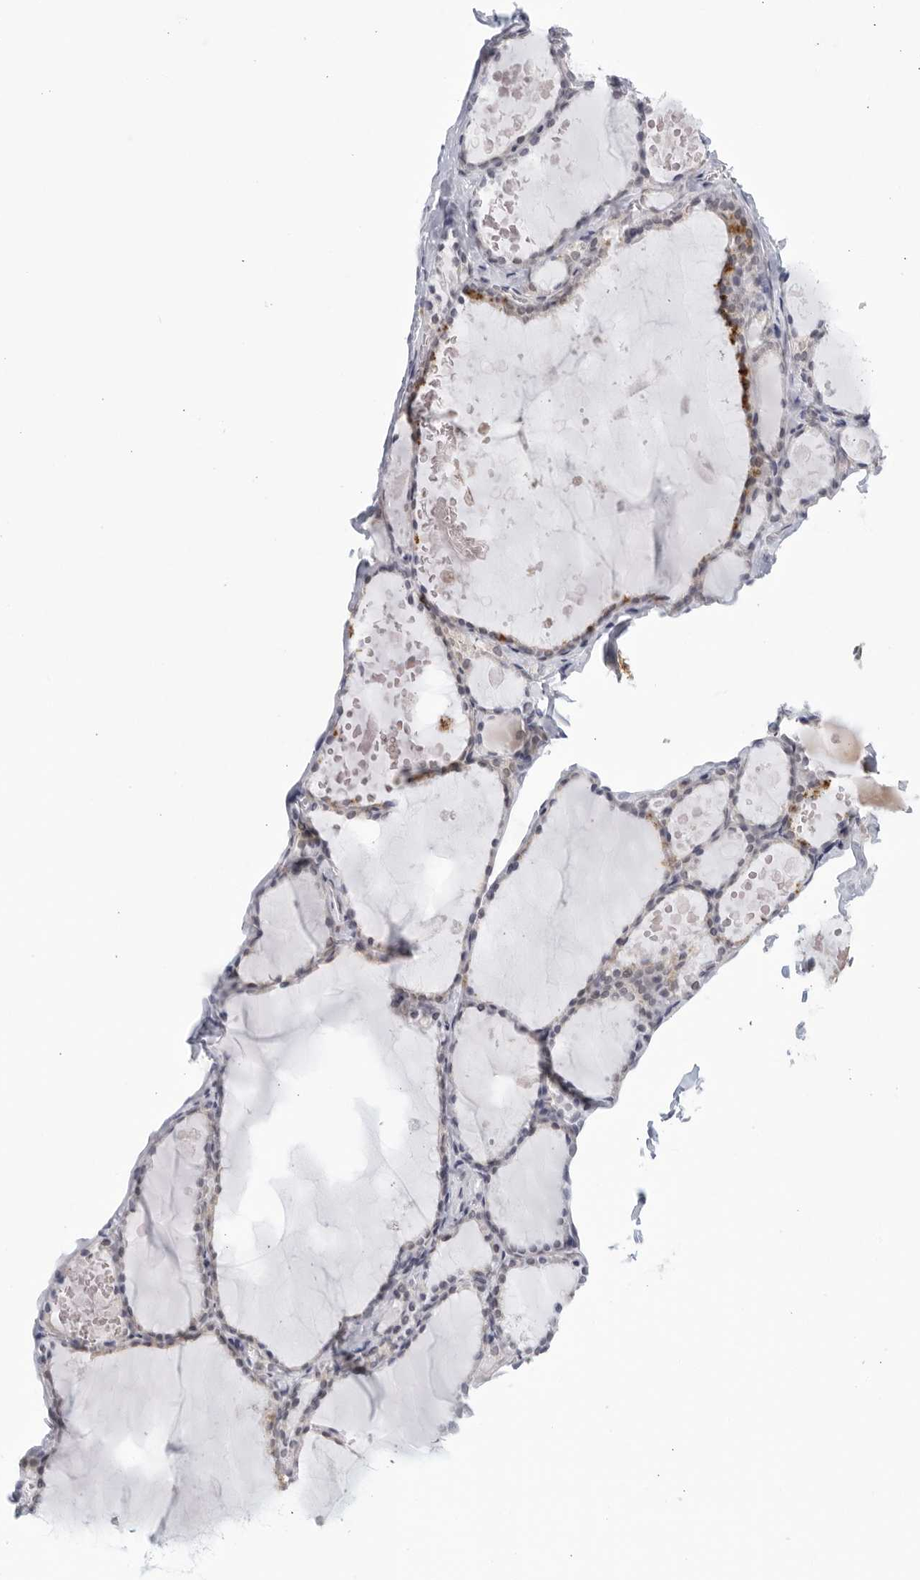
{"staining": {"intensity": "weak", "quantity": "25%-75%", "location": "cytoplasmic/membranous"}, "tissue": "thyroid gland", "cell_type": "Glandular cells", "image_type": "normal", "snomed": [{"axis": "morphology", "description": "Normal tissue, NOS"}, {"axis": "topography", "description": "Thyroid gland"}], "caption": "This image shows benign thyroid gland stained with immunohistochemistry to label a protein in brown. The cytoplasmic/membranous of glandular cells show weak positivity for the protein. Nuclei are counter-stained blue.", "gene": "WDTC1", "patient": {"sex": "male", "age": 56}}